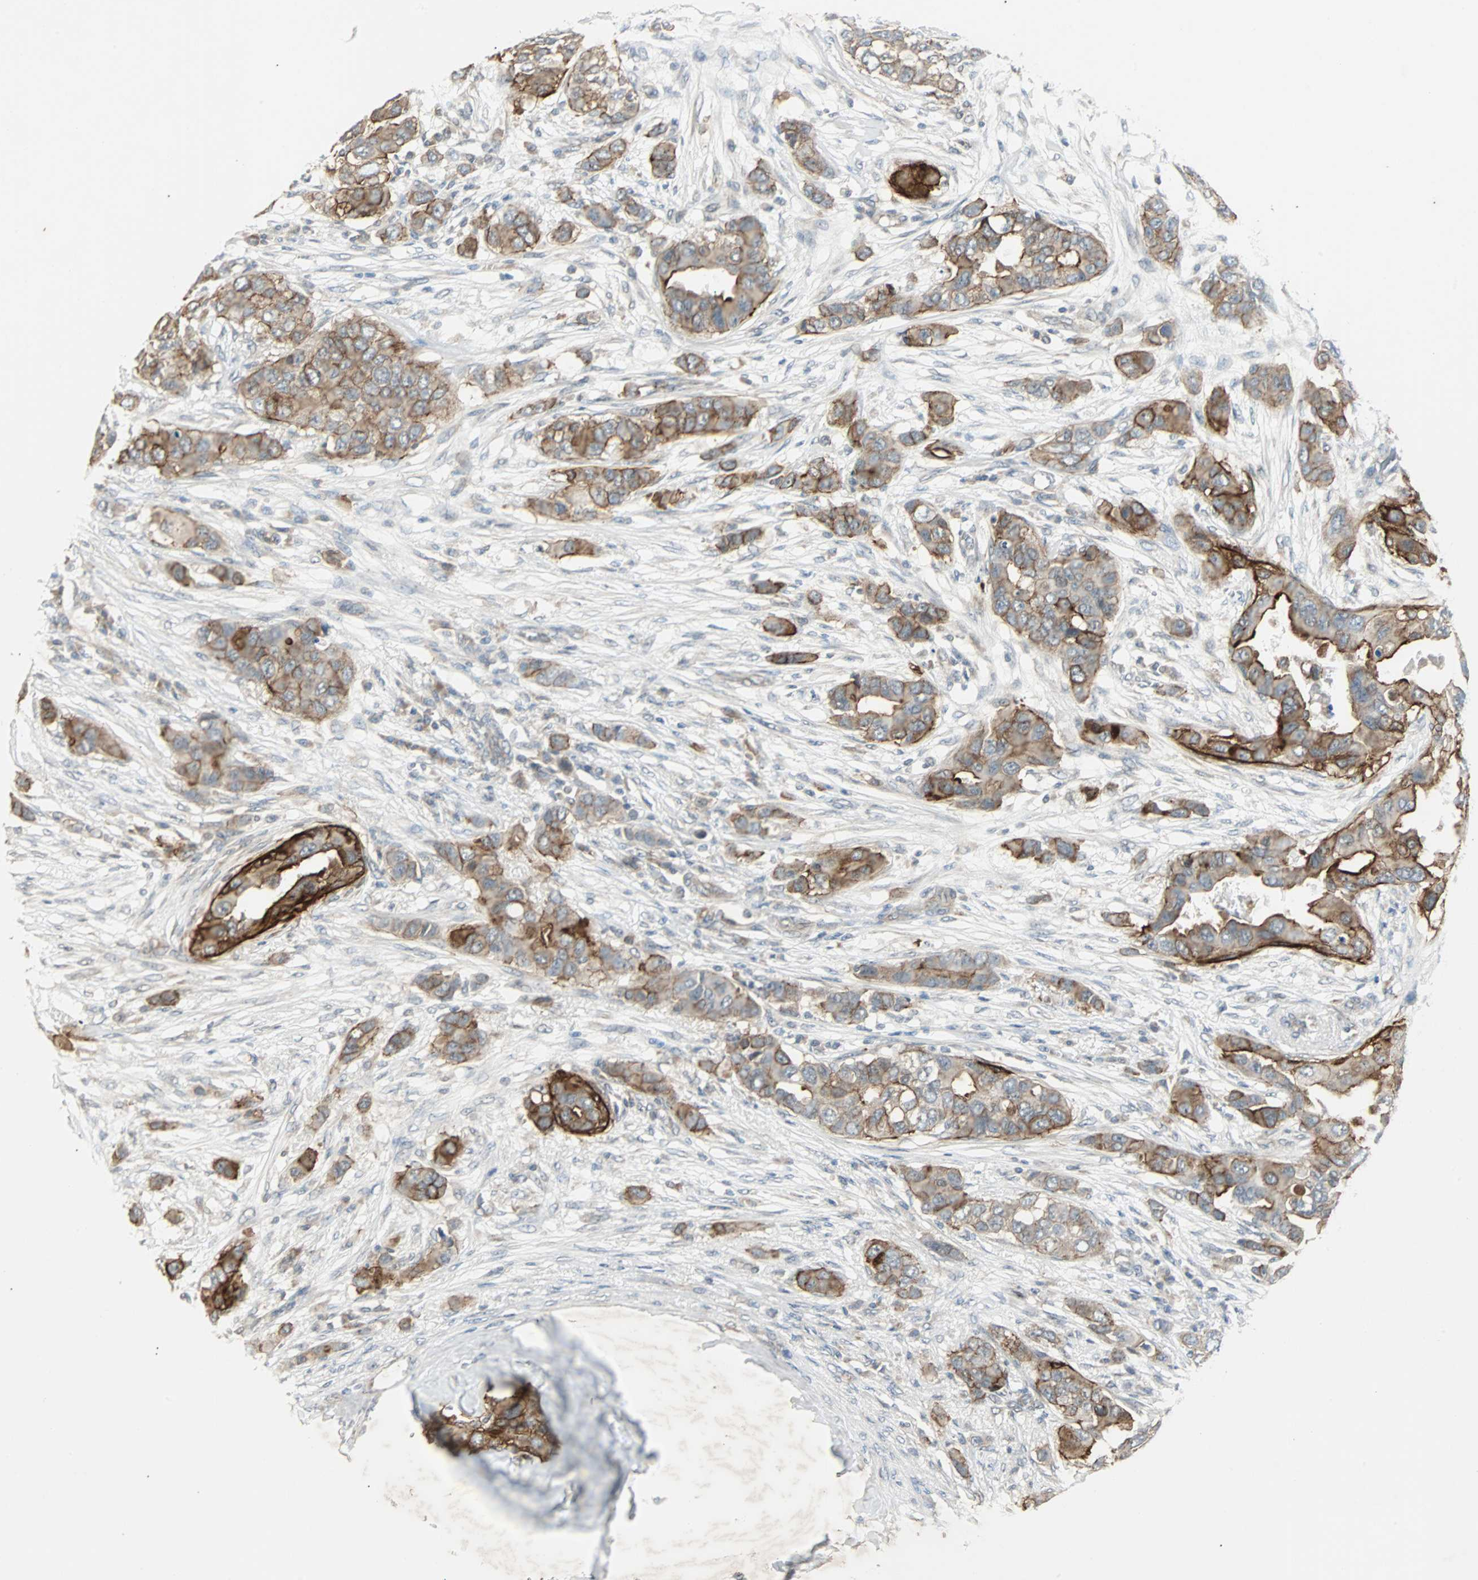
{"staining": {"intensity": "moderate", "quantity": ">75%", "location": "cytoplasmic/membranous"}, "tissue": "breast cancer", "cell_type": "Tumor cells", "image_type": "cancer", "snomed": [{"axis": "morphology", "description": "Duct carcinoma"}, {"axis": "topography", "description": "Breast"}], "caption": "High-power microscopy captured an immunohistochemistry micrograph of invasive ductal carcinoma (breast), revealing moderate cytoplasmic/membranous staining in approximately >75% of tumor cells.", "gene": "CMC2", "patient": {"sex": "female", "age": 50}}